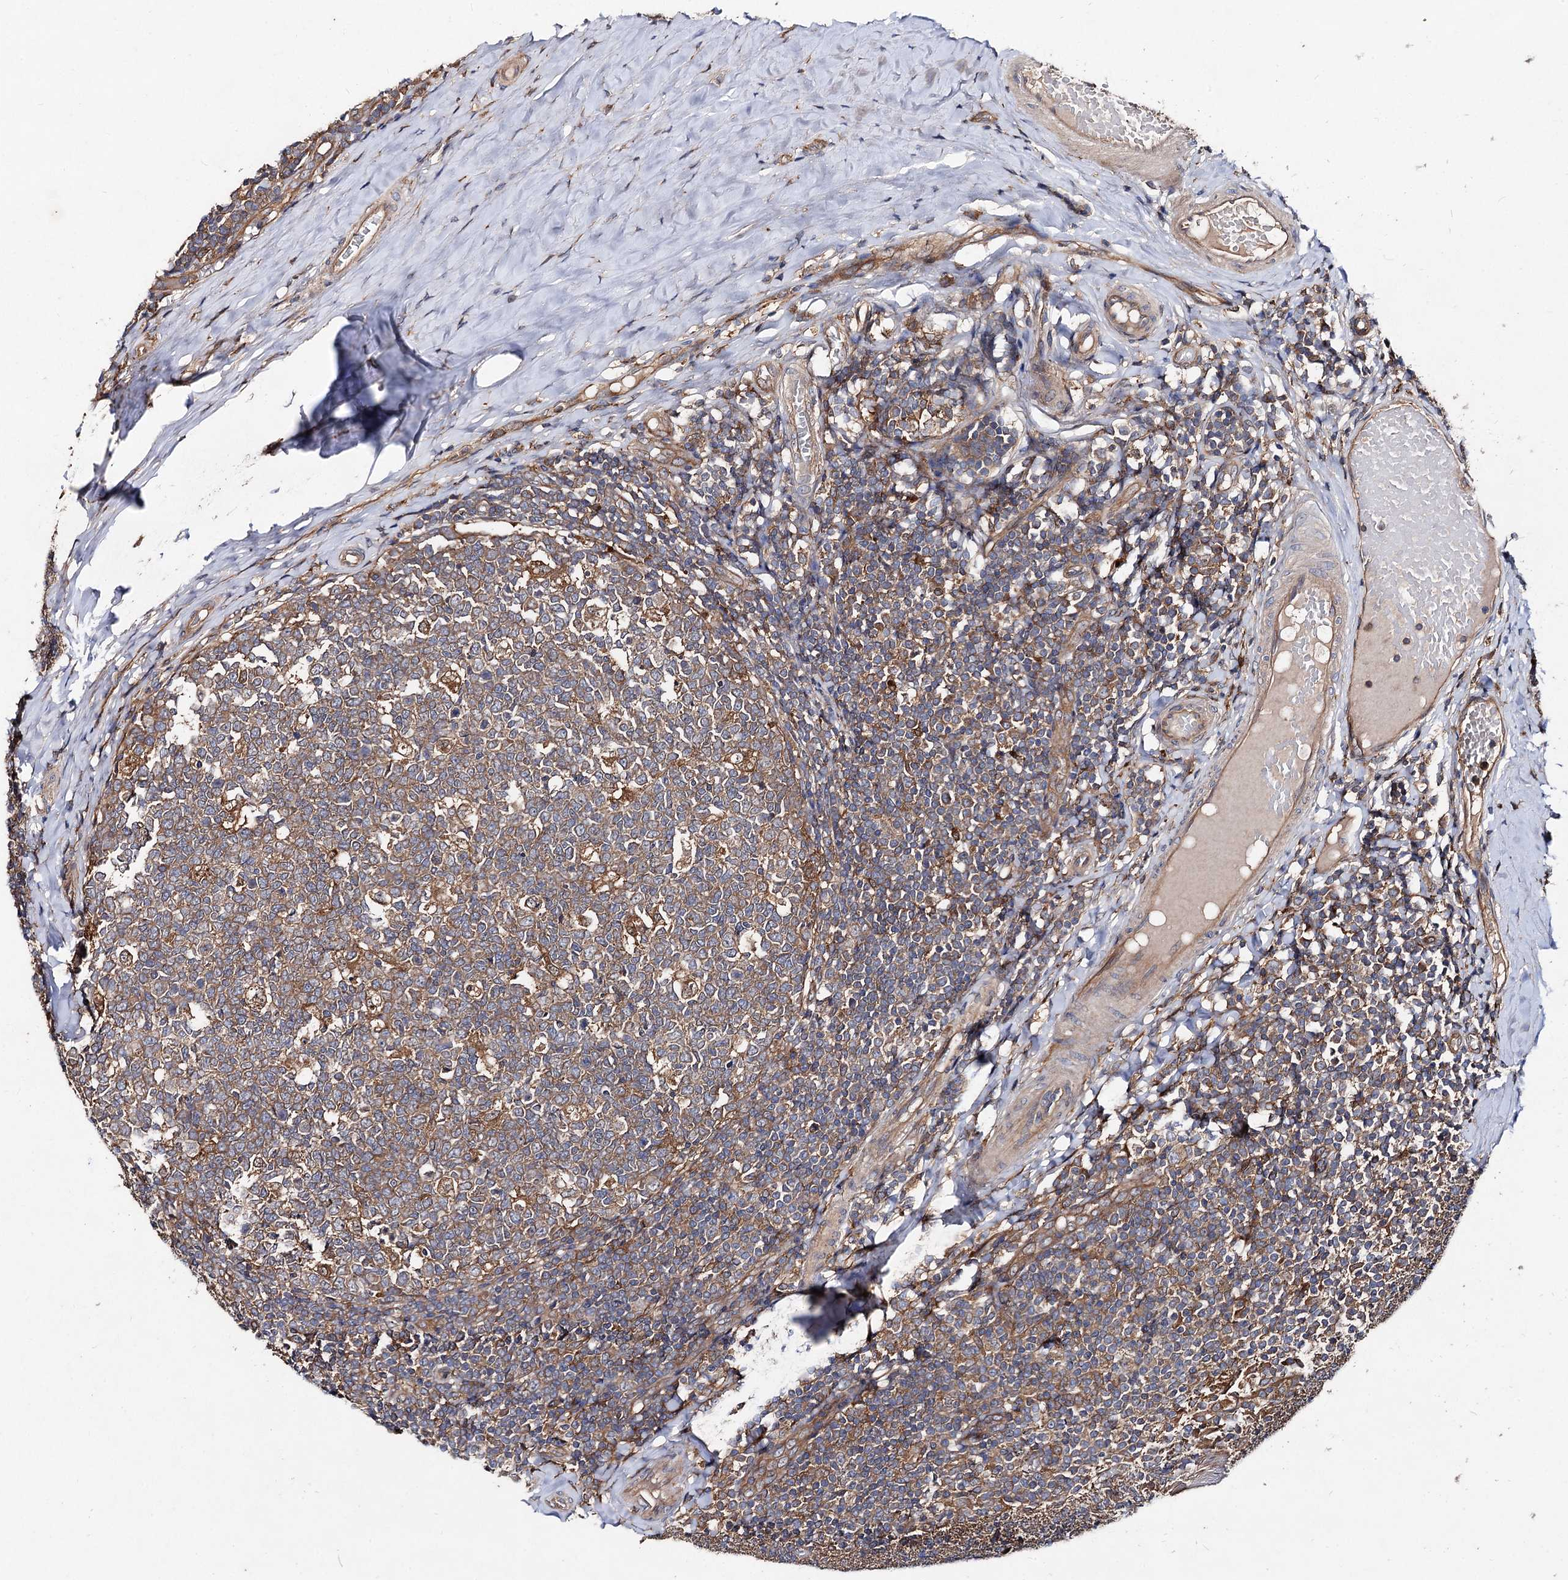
{"staining": {"intensity": "weak", "quantity": ">75%", "location": "cytoplasmic/membranous"}, "tissue": "tonsil", "cell_type": "Germinal center cells", "image_type": "normal", "snomed": [{"axis": "morphology", "description": "Normal tissue, NOS"}, {"axis": "topography", "description": "Tonsil"}], "caption": "Protein expression by immunohistochemistry displays weak cytoplasmic/membranous expression in about >75% of germinal center cells in unremarkable tonsil.", "gene": "VPS29", "patient": {"sex": "female", "age": 19}}